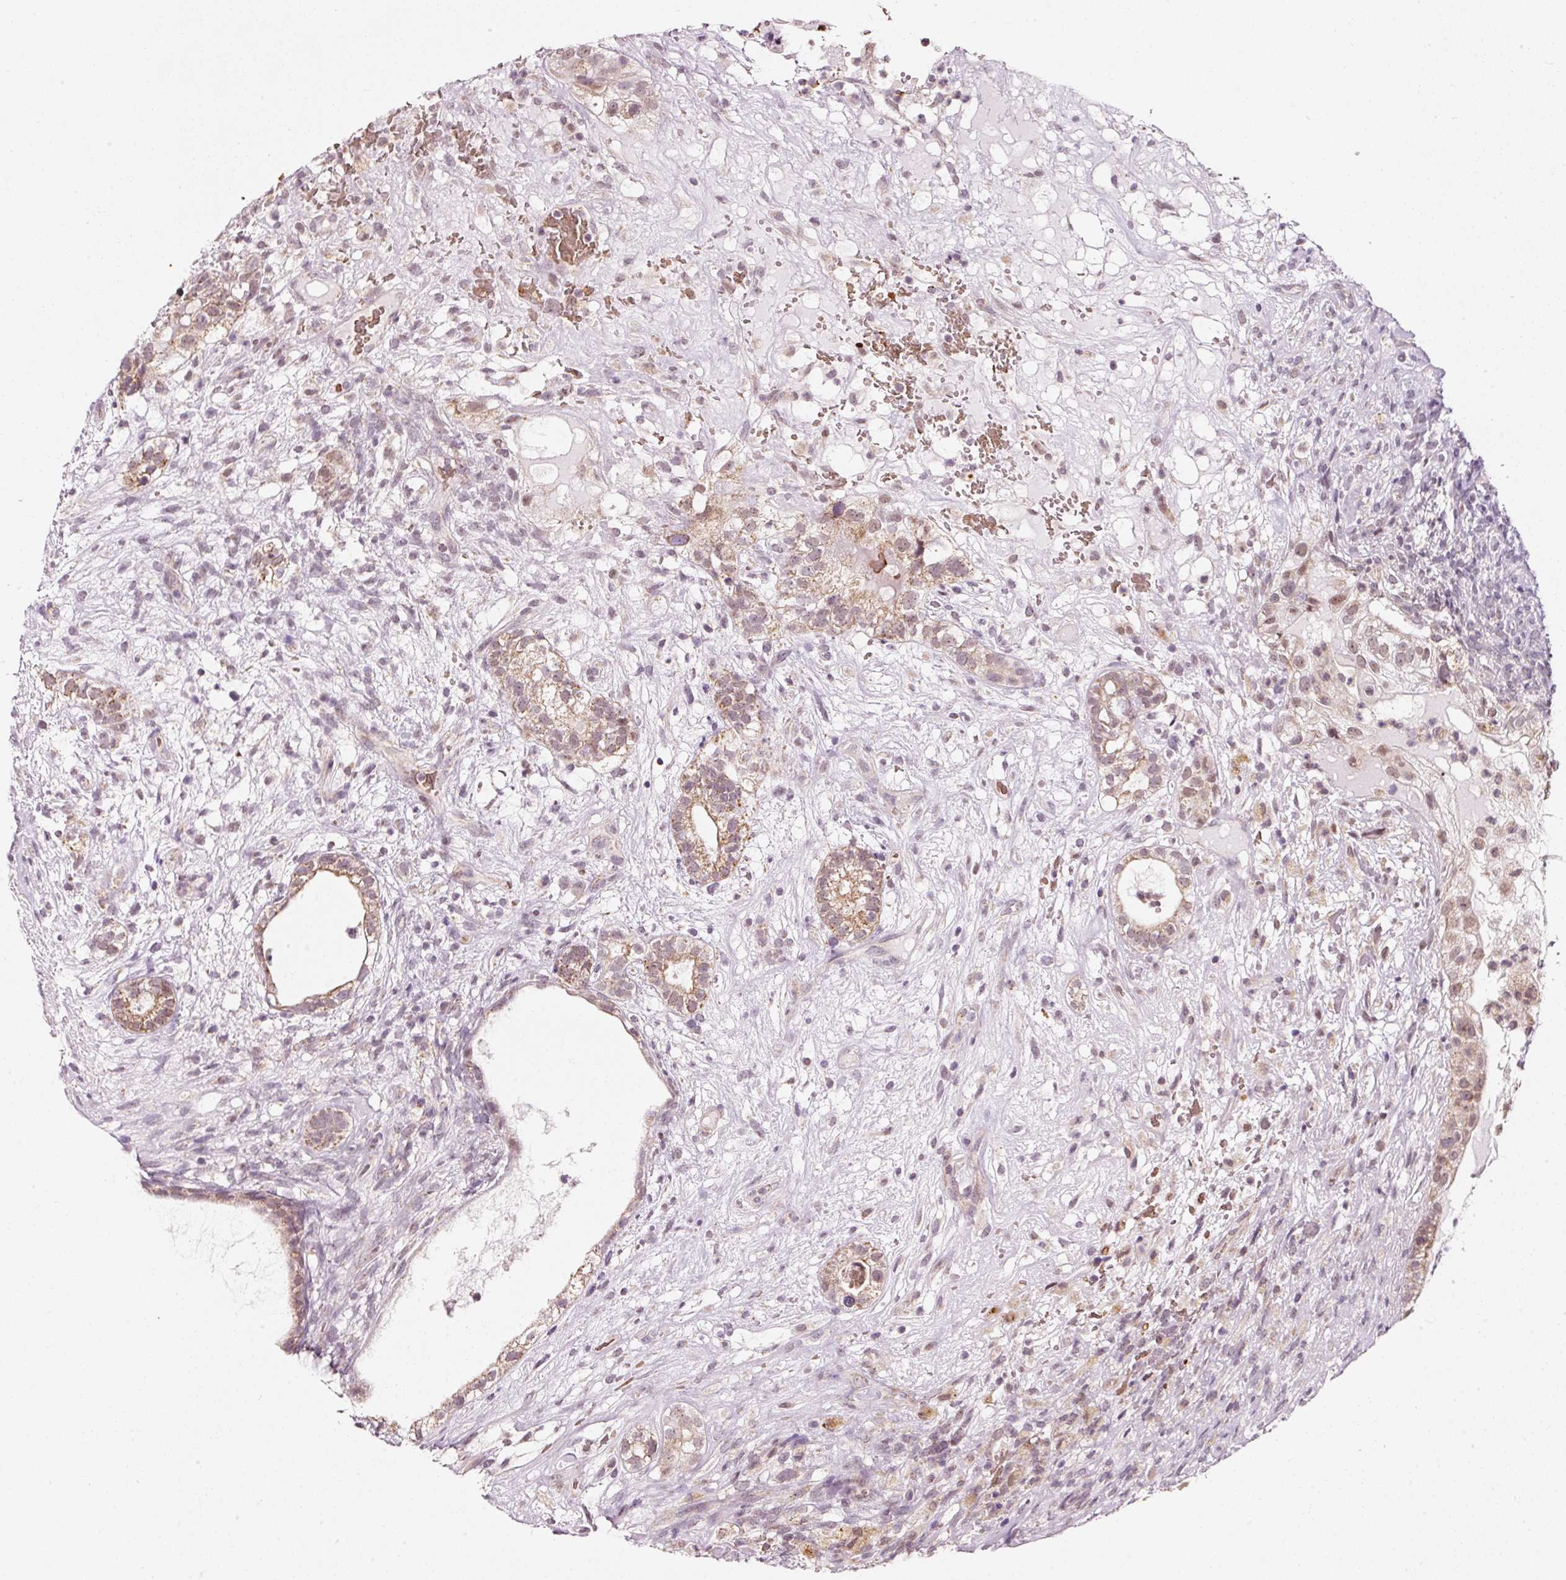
{"staining": {"intensity": "moderate", "quantity": "25%-75%", "location": "cytoplasmic/membranous"}, "tissue": "testis cancer", "cell_type": "Tumor cells", "image_type": "cancer", "snomed": [{"axis": "morphology", "description": "Seminoma, NOS"}, {"axis": "morphology", "description": "Carcinoma, Embryonal, NOS"}, {"axis": "topography", "description": "Testis"}], "caption": "Human testis cancer stained with a protein marker reveals moderate staining in tumor cells.", "gene": "ZNF460", "patient": {"sex": "male", "age": 41}}